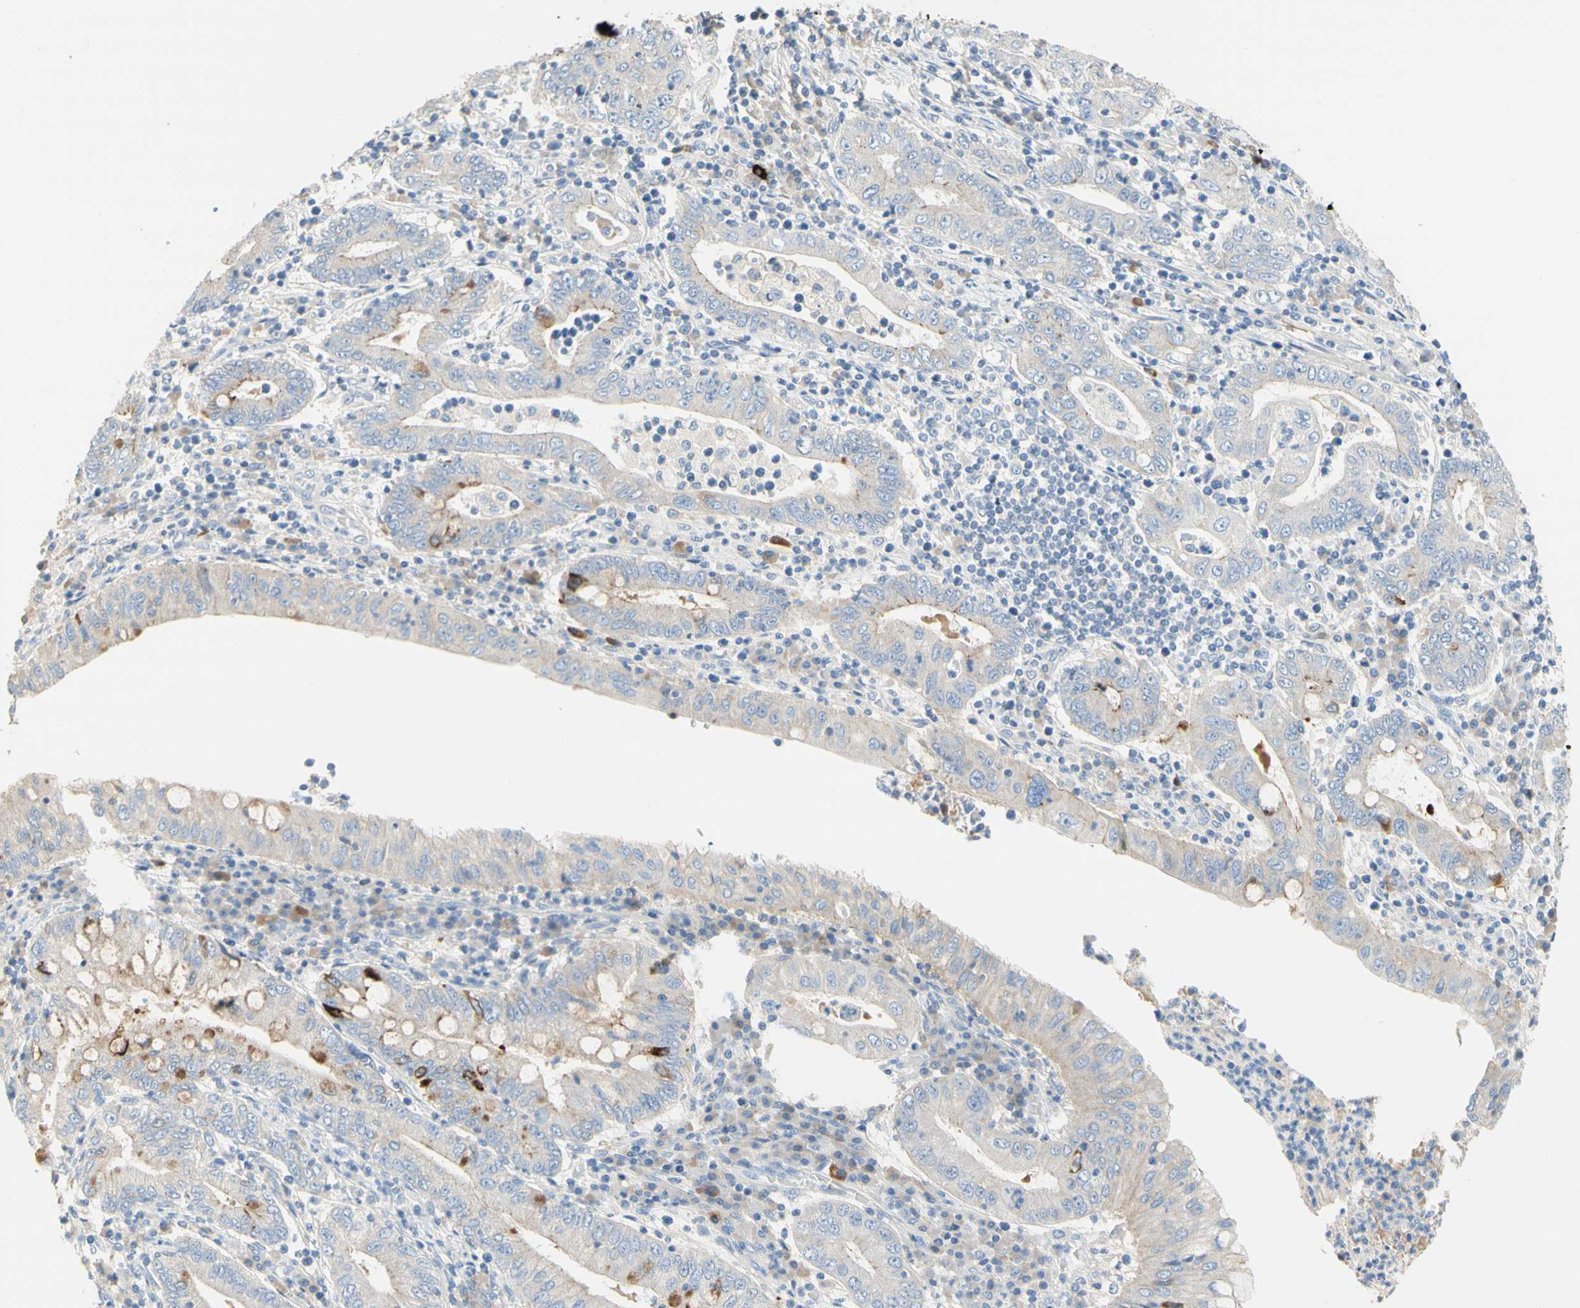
{"staining": {"intensity": "moderate", "quantity": "<25%", "location": "cytoplasmic/membranous"}, "tissue": "stomach cancer", "cell_type": "Tumor cells", "image_type": "cancer", "snomed": [{"axis": "morphology", "description": "Normal tissue, NOS"}, {"axis": "morphology", "description": "Adenocarcinoma, NOS"}, {"axis": "topography", "description": "Esophagus"}, {"axis": "topography", "description": "Stomach, upper"}, {"axis": "topography", "description": "Peripheral nerve tissue"}], "caption": "Human stomach cancer stained with a protein marker demonstrates moderate staining in tumor cells.", "gene": "NECTIN4", "patient": {"sex": "male", "age": 62}}